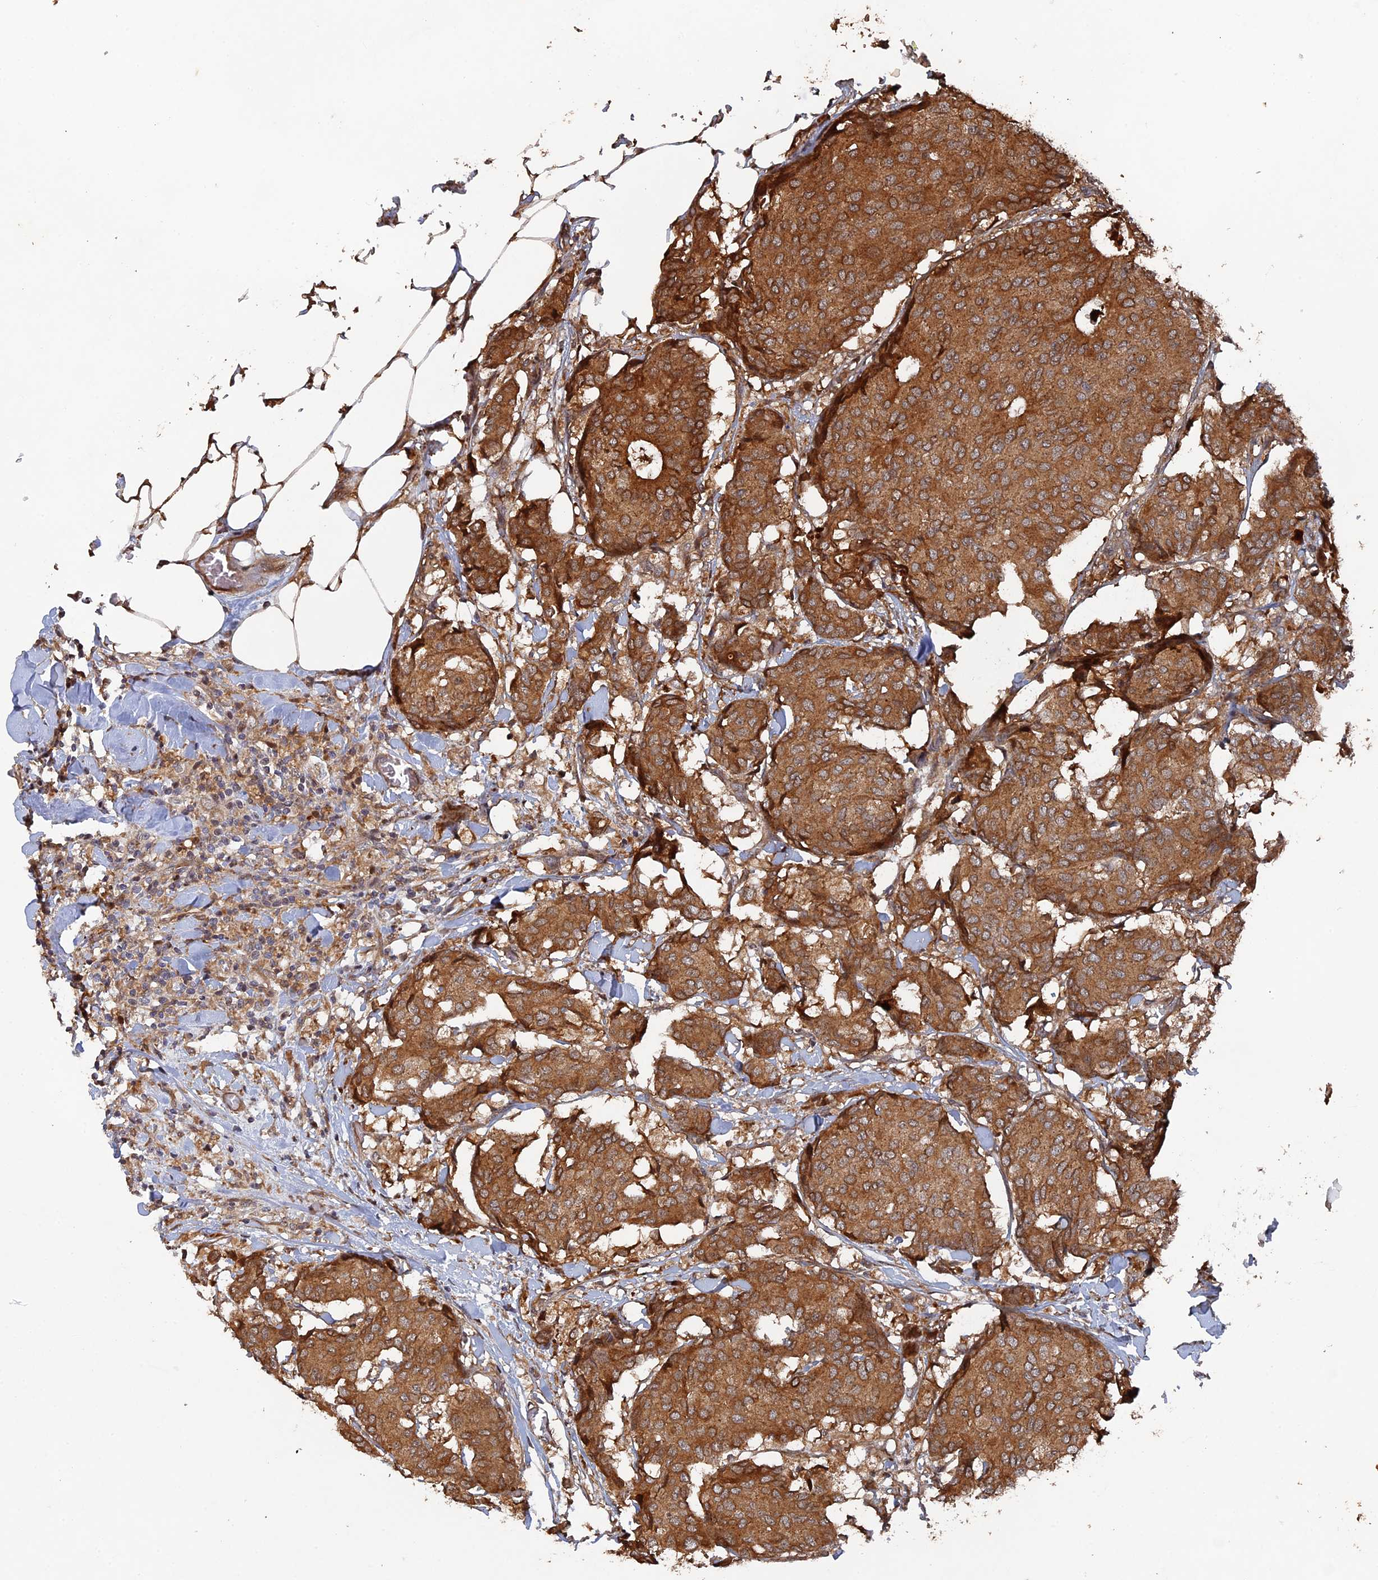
{"staining": {"intensity": "strong", "quantity": ">75%", "location": "cytoplasmic/membranous"}, "tissue": "breast cancer", "cell_type": "Tumor cells", "image_type": "cancer", "snomed": [{"axis": "morphology", "description": "Duct carcinoma"}, {"axis": "topography", "description": "Breast"}], "caption": "Protein staining by IHC reveals strong cytoplasmic/membranous staining in about >75% of tumor cells in invasive ductal carcinoma (breast).", "gene": "VPS37C", "patient": {"sex": "female", "age": 75}}